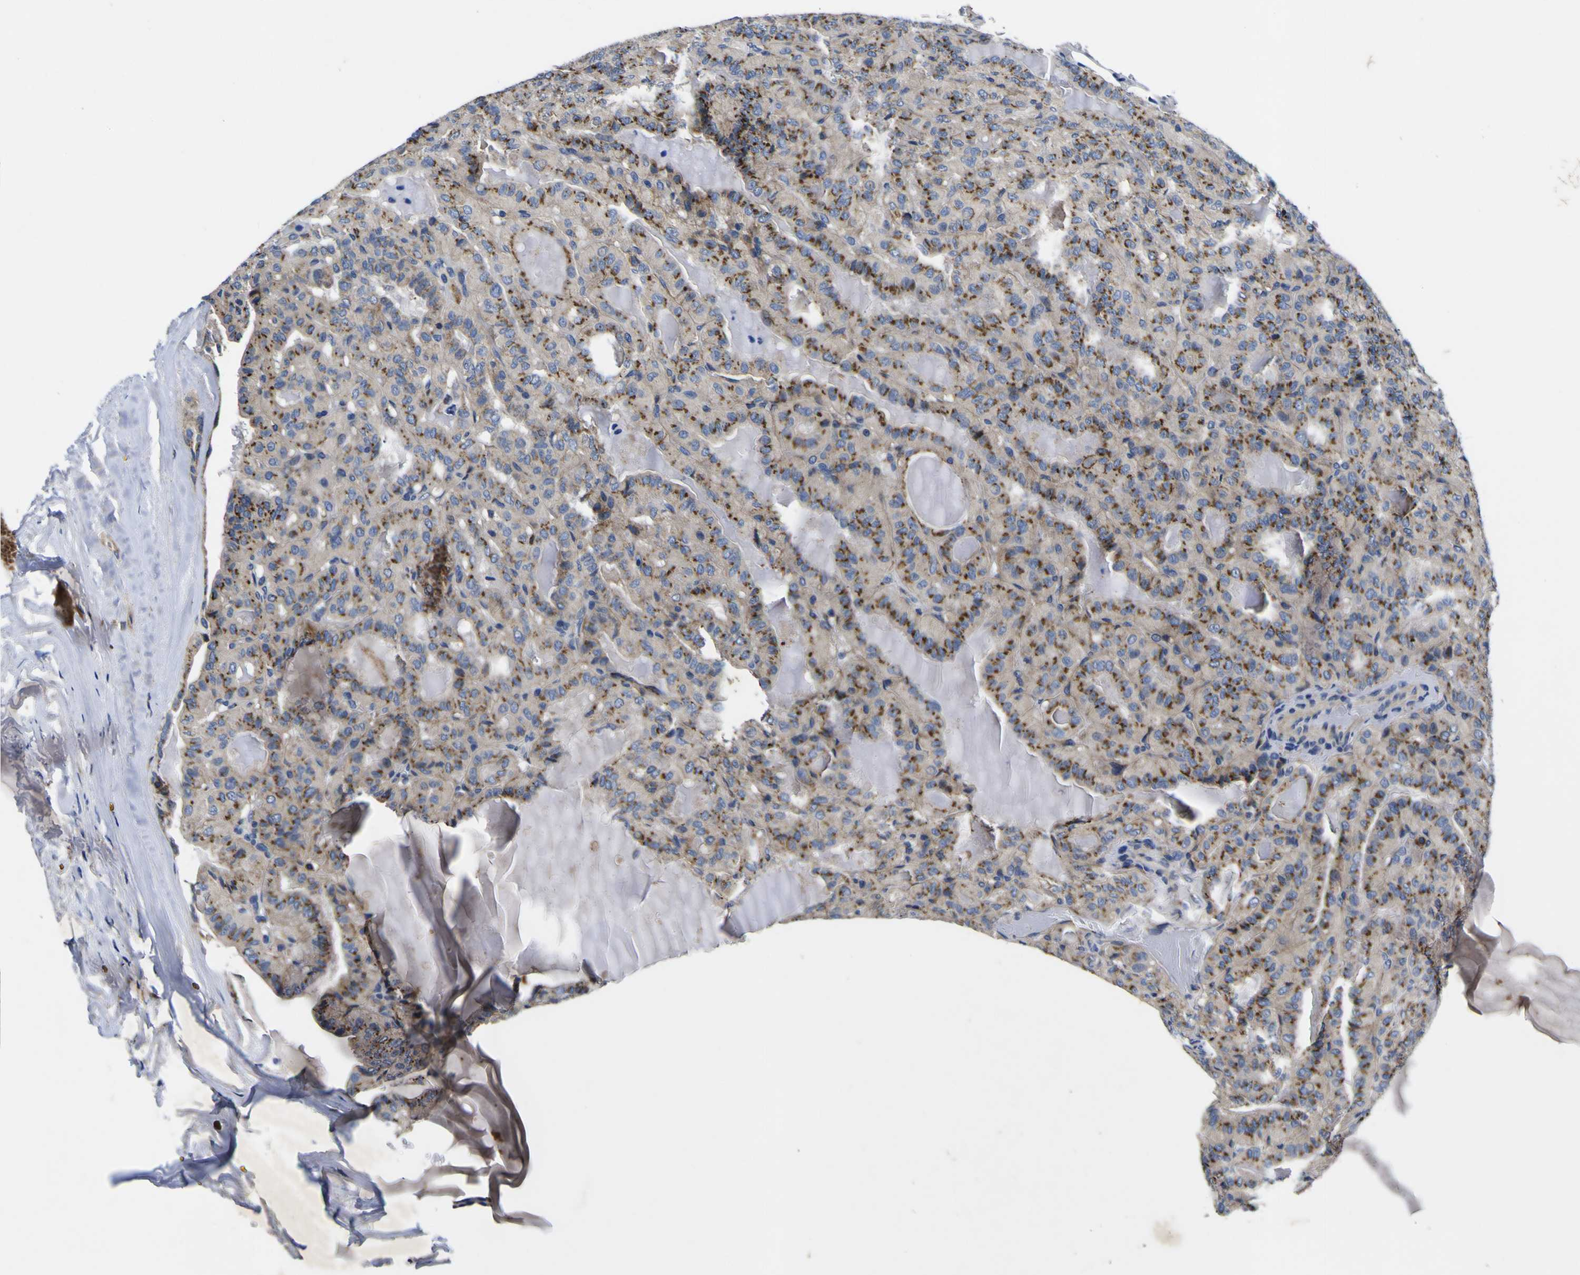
{"staining": {"intensity": "strong", "quantity": ">75%", "location": "cytoplasmic/membranous"}, "tissue": "thyroid cancer", "cell_type": "Tumor cells", "image_type": "cancer", "snomed": [{"axis": "morphology", "description": "Papillary adenocarcinoma, NOS"}, {"axis": "topography", "description": "Thyroid gland"}], "caption": "This is an image of immunohistochemistry (IHC) staining of thyroid papillary adenocarcinoma, which shows strong staining in the cytoplasmic/membranous of tumor cells.", "gene": "COA1", "patient": {"sex": "male", "age": 77}}